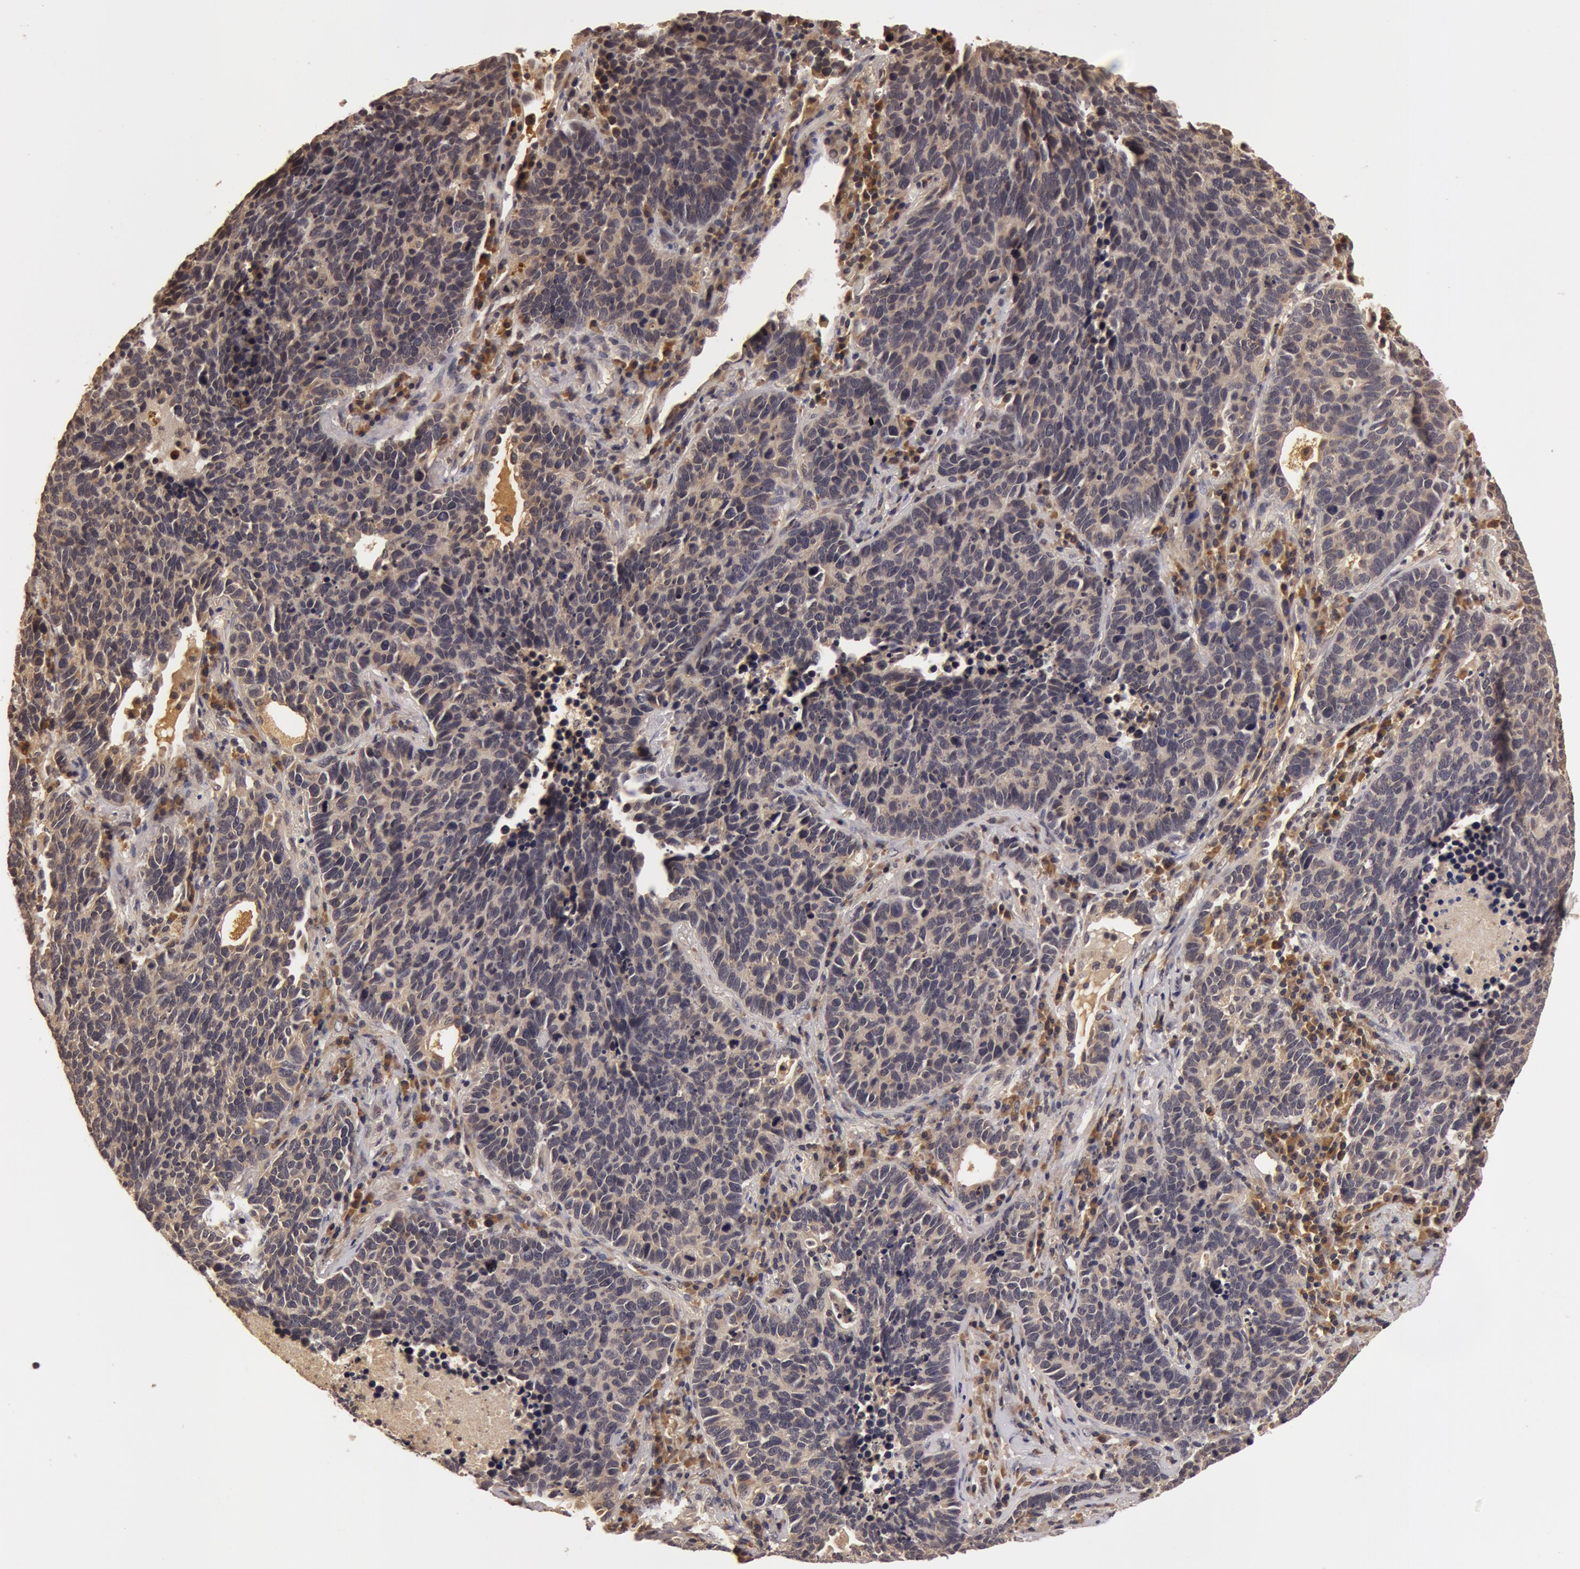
{"staining": {"intensity": "weak", "quantity": ">75%", "location": "cytoplasmic/membranous"}, "tissue": "lung cancer", "cell_type": "Tumor cells", "image_type": "cancer", "snomed": [{"axis": "morphology", "description": "Neoplasm, malignant, NOS"}, {"axis": "topography", "description": "Lung"}], "caption": "This is a micrograph of immunohistochemistry staining of lung malignant neoplasm, which shows weak staining in the cytoplasmic/membranous of tumor cells.", "gene": "BCHE", "patient": {"sex": "female", "age": 75}}